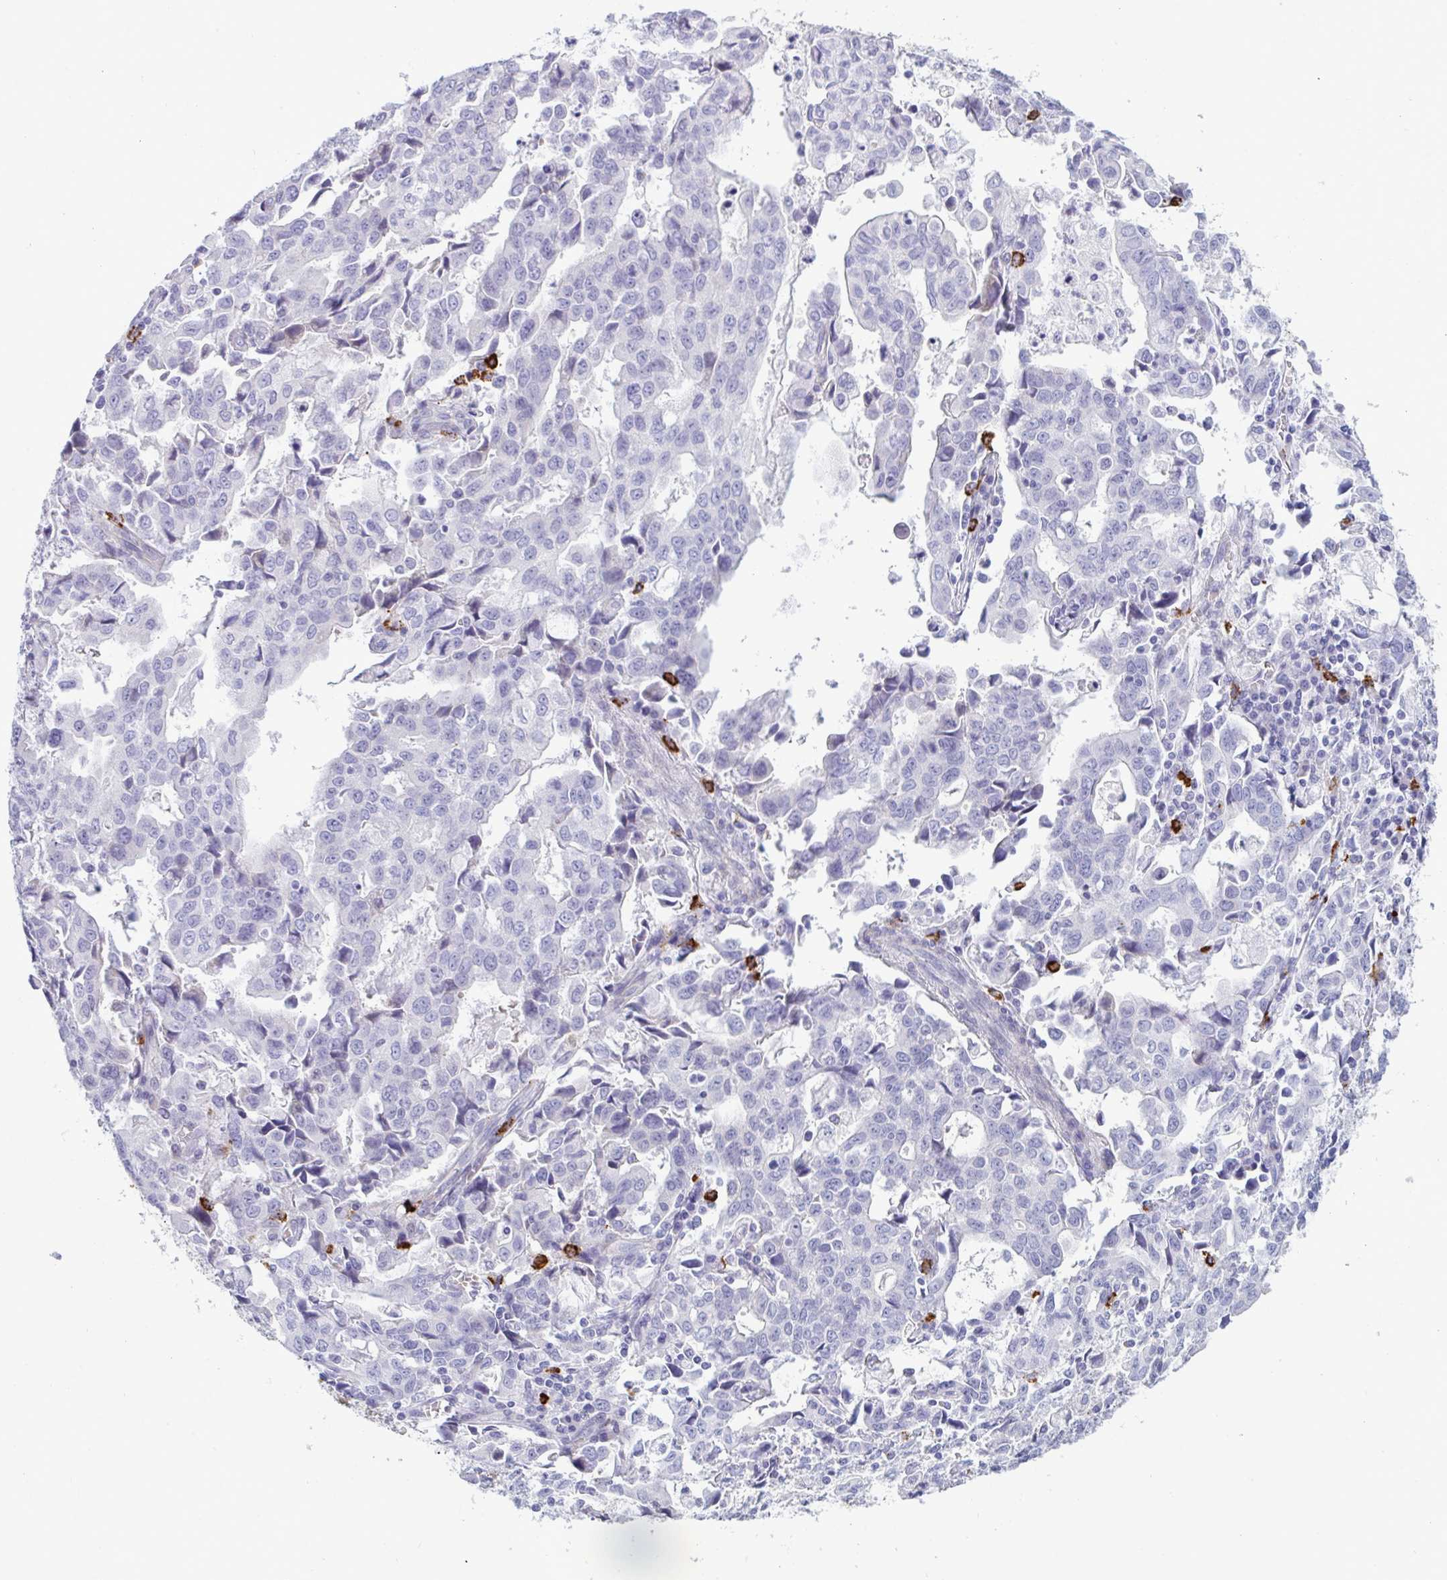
{"staining": {"intensity": "negative", "quantity": "none", "location": "none"}, "tissue": "stomach cancer", "cell_type": "Tumor cells", "image_type": "cancer", "snomed": [{"axis": "morphology", "description": "Adenocarcinoma, NOS"}, {"axis": "topography", "description": "Stomach, upper"}], "caption": "Immunohistochemistry (IHC) histopathology image of human stomach adenocarcinoma stained for a protein (brown), which reveals no positivity in tumor cells.", "gene": "ZNF684", "patient": {"sex": "male", "age": 85}}